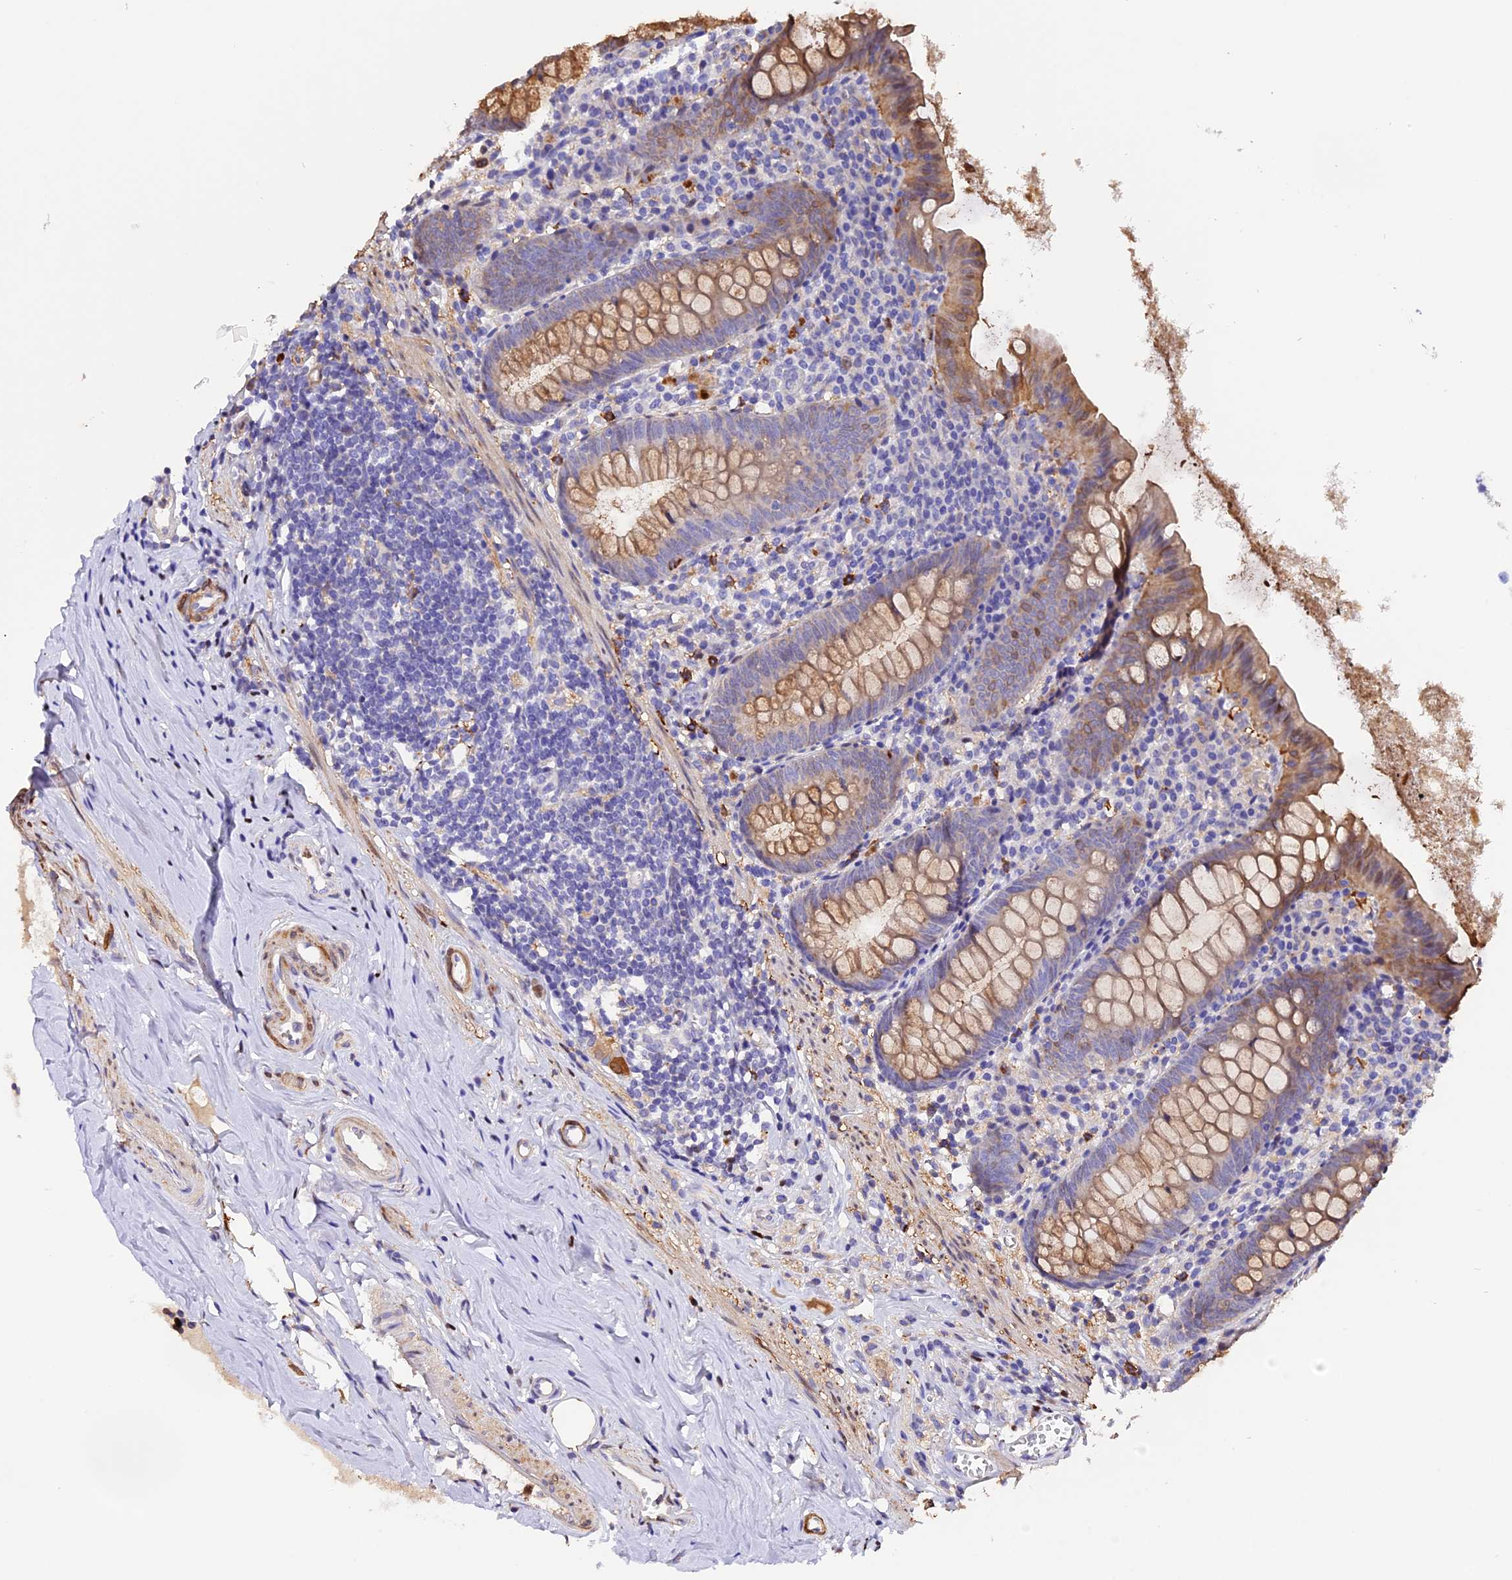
{"staining": {"intensity": "moderate", "quantity": ">75%", "location": "cytoplasmic/membranous"}, "tissue": "appendix", "cell_type": "Glandular cells", "image_type": "normal", "snomed": [{"axis": "morphology", "description": "Normal tissue, NOS"}, {"axis": "topography", "description": "Appendix"}], "caption": "Protein staining by IHC shows moderate cytoplasmic/membranous positivity in about >75% of glandular cells in unremarkable appendix. Using DAB (brown) and hematoxylin (blue) stains, captured at high magnification using brightfield microscopy.", "gene": "MAP3K7CL", "patient": {"sex": "female", "age": 51}}